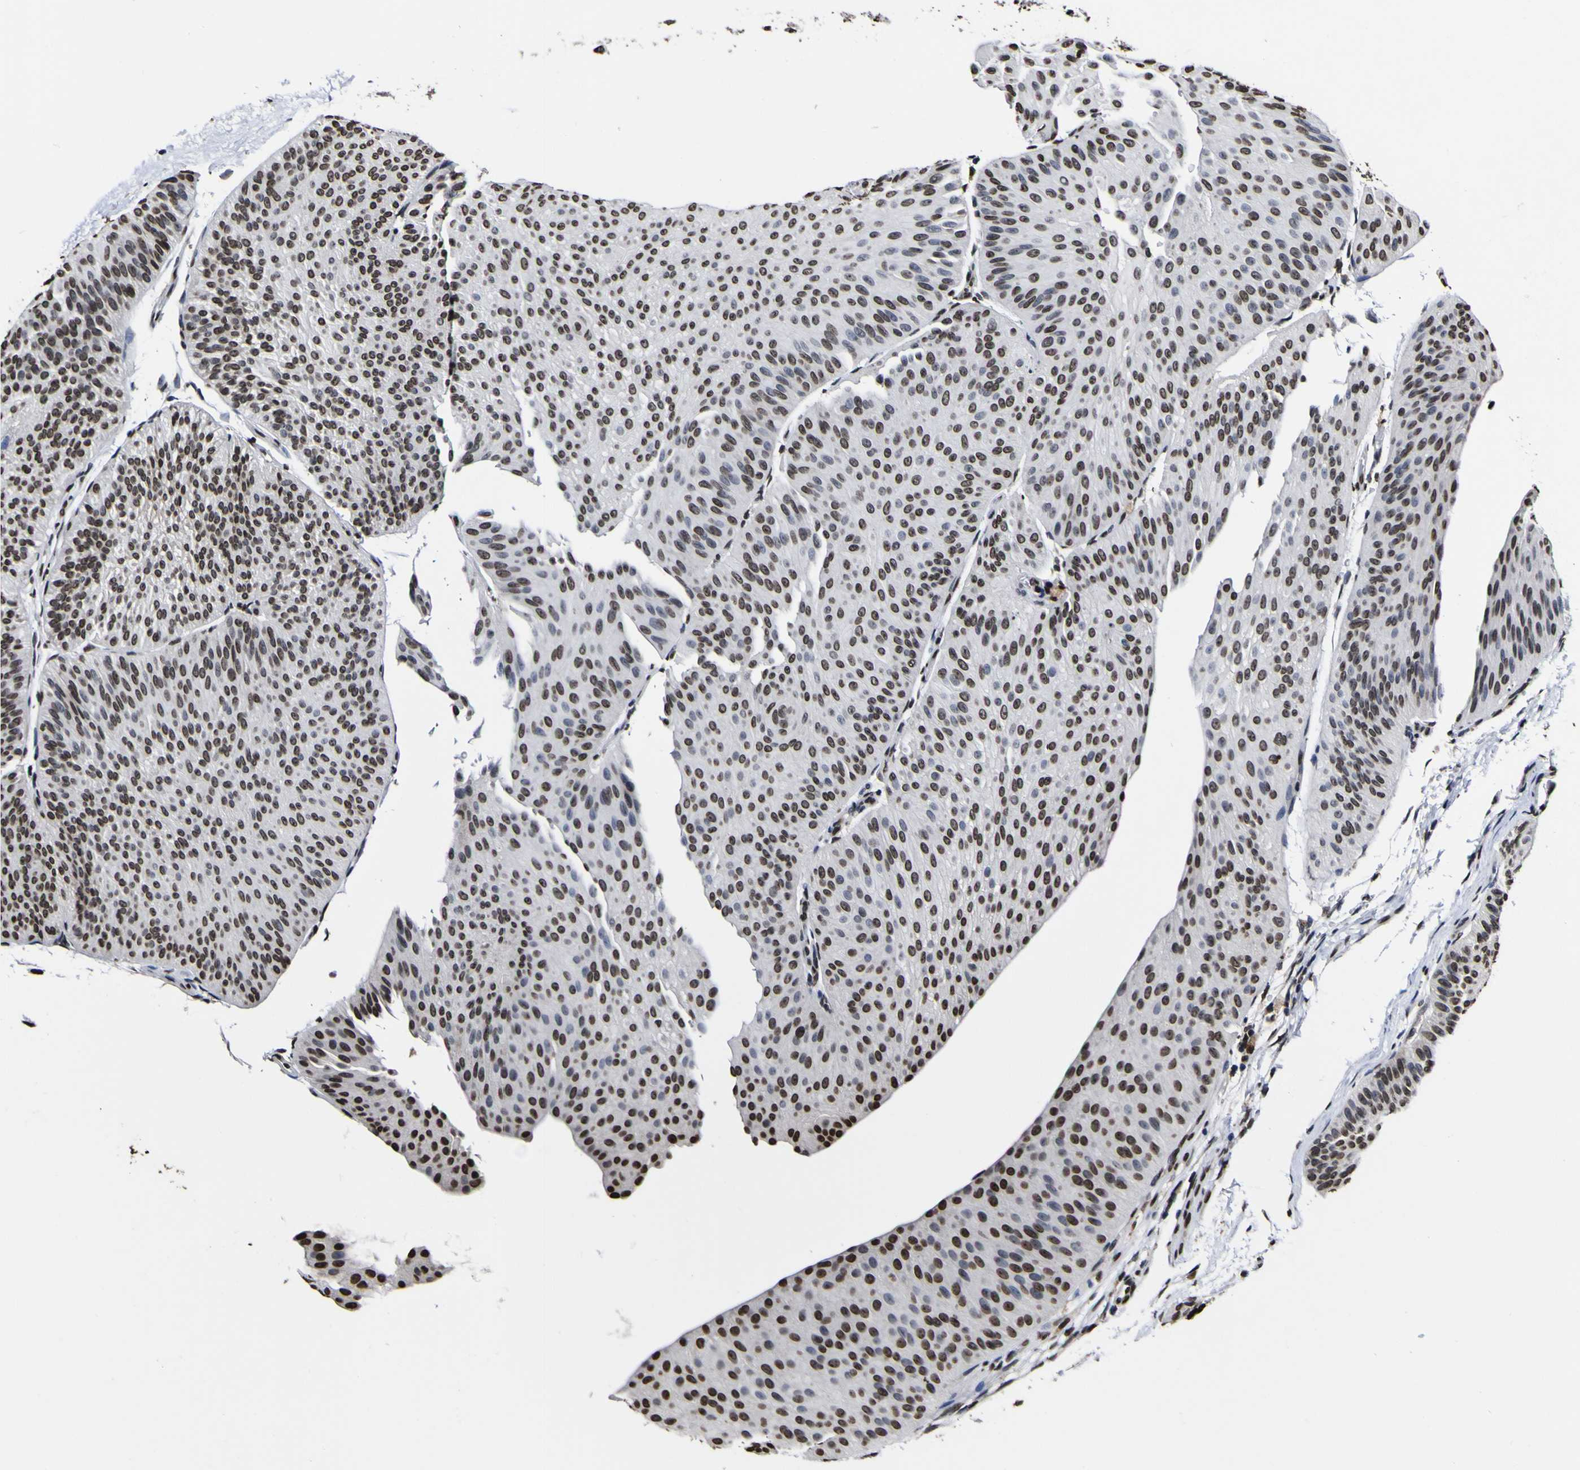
{"staining": {"intensity": "strong", "quantity": "25%-75%", "location": "nuclear"}, "tissue": "urothelial cancer", "cell_type": "Tumor cells", "image_type": "cancer", "snomed": [{"axis": "morphology", "description": "Urothelial carcinoma, Low grade"}, {"axis": "topography", "description": "Urinary bladder"}], "caption": "A photomicrograph of urothelial carcinoma (low-grade) stained for a protein exhibits strong nuclear brown staining in tumor cells. (DAB IHC with brightfield microscopy, high magnification).", "gene": "PIAS1", "patient": {"sex": "female", "age": 60}}